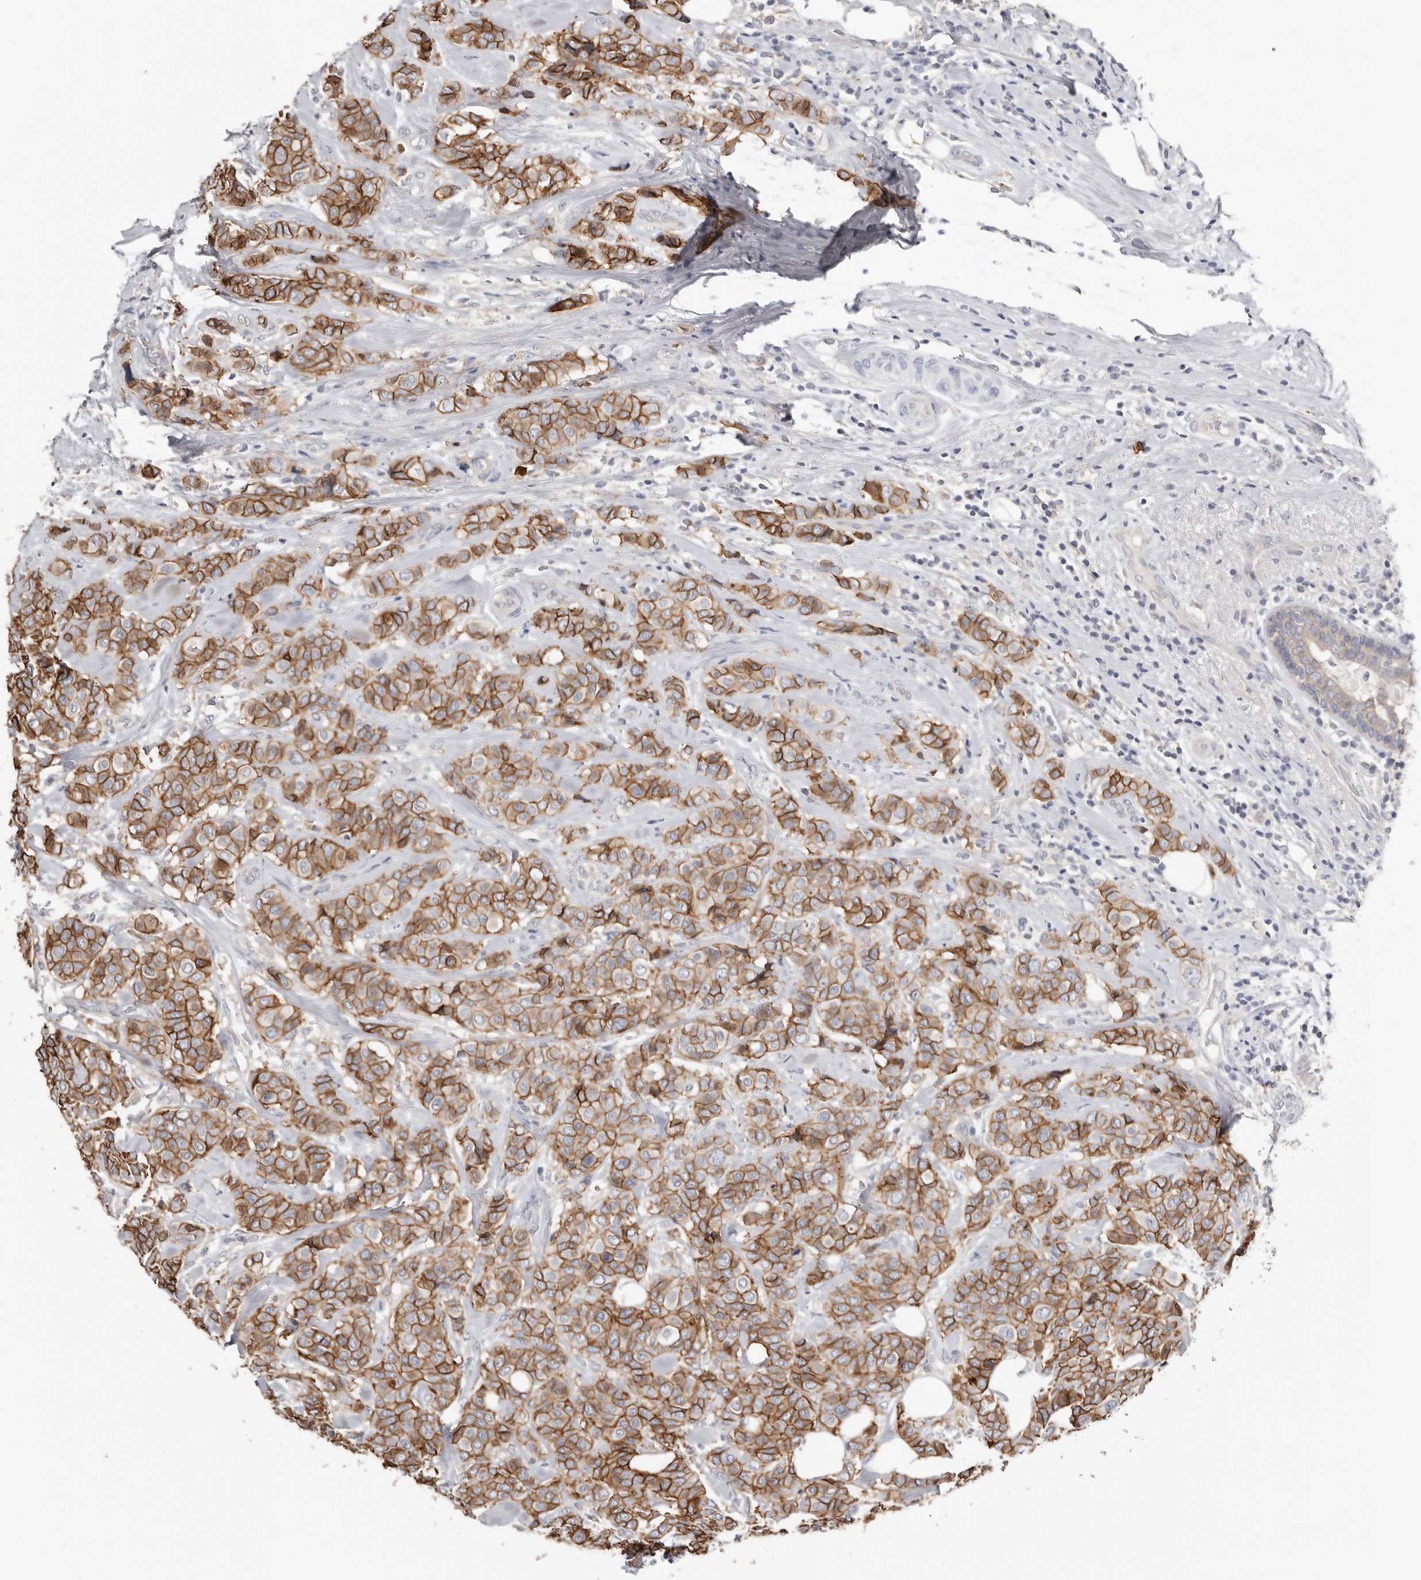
{"staining": {"intensity": "moderate", "quantity": ">75%", "location": "cytoplasmic/membranous"}, "tissue": "breast cancer", "cell_type": "Tumor cells", "image_type": "cancer", "snomed": [{"axis": "morphology", "description": "Lobular carcinoma"}, {"axis": "topography", "description": "Breast"}], "caption": "Protein analysis of lobular carcinoma (breast) tissue displays moderate cytoplasmic/membranous positivity in approximately >75% of tumor cells.", "gene": "S100A14", "patient": {"sex": "female", "age": 51}}